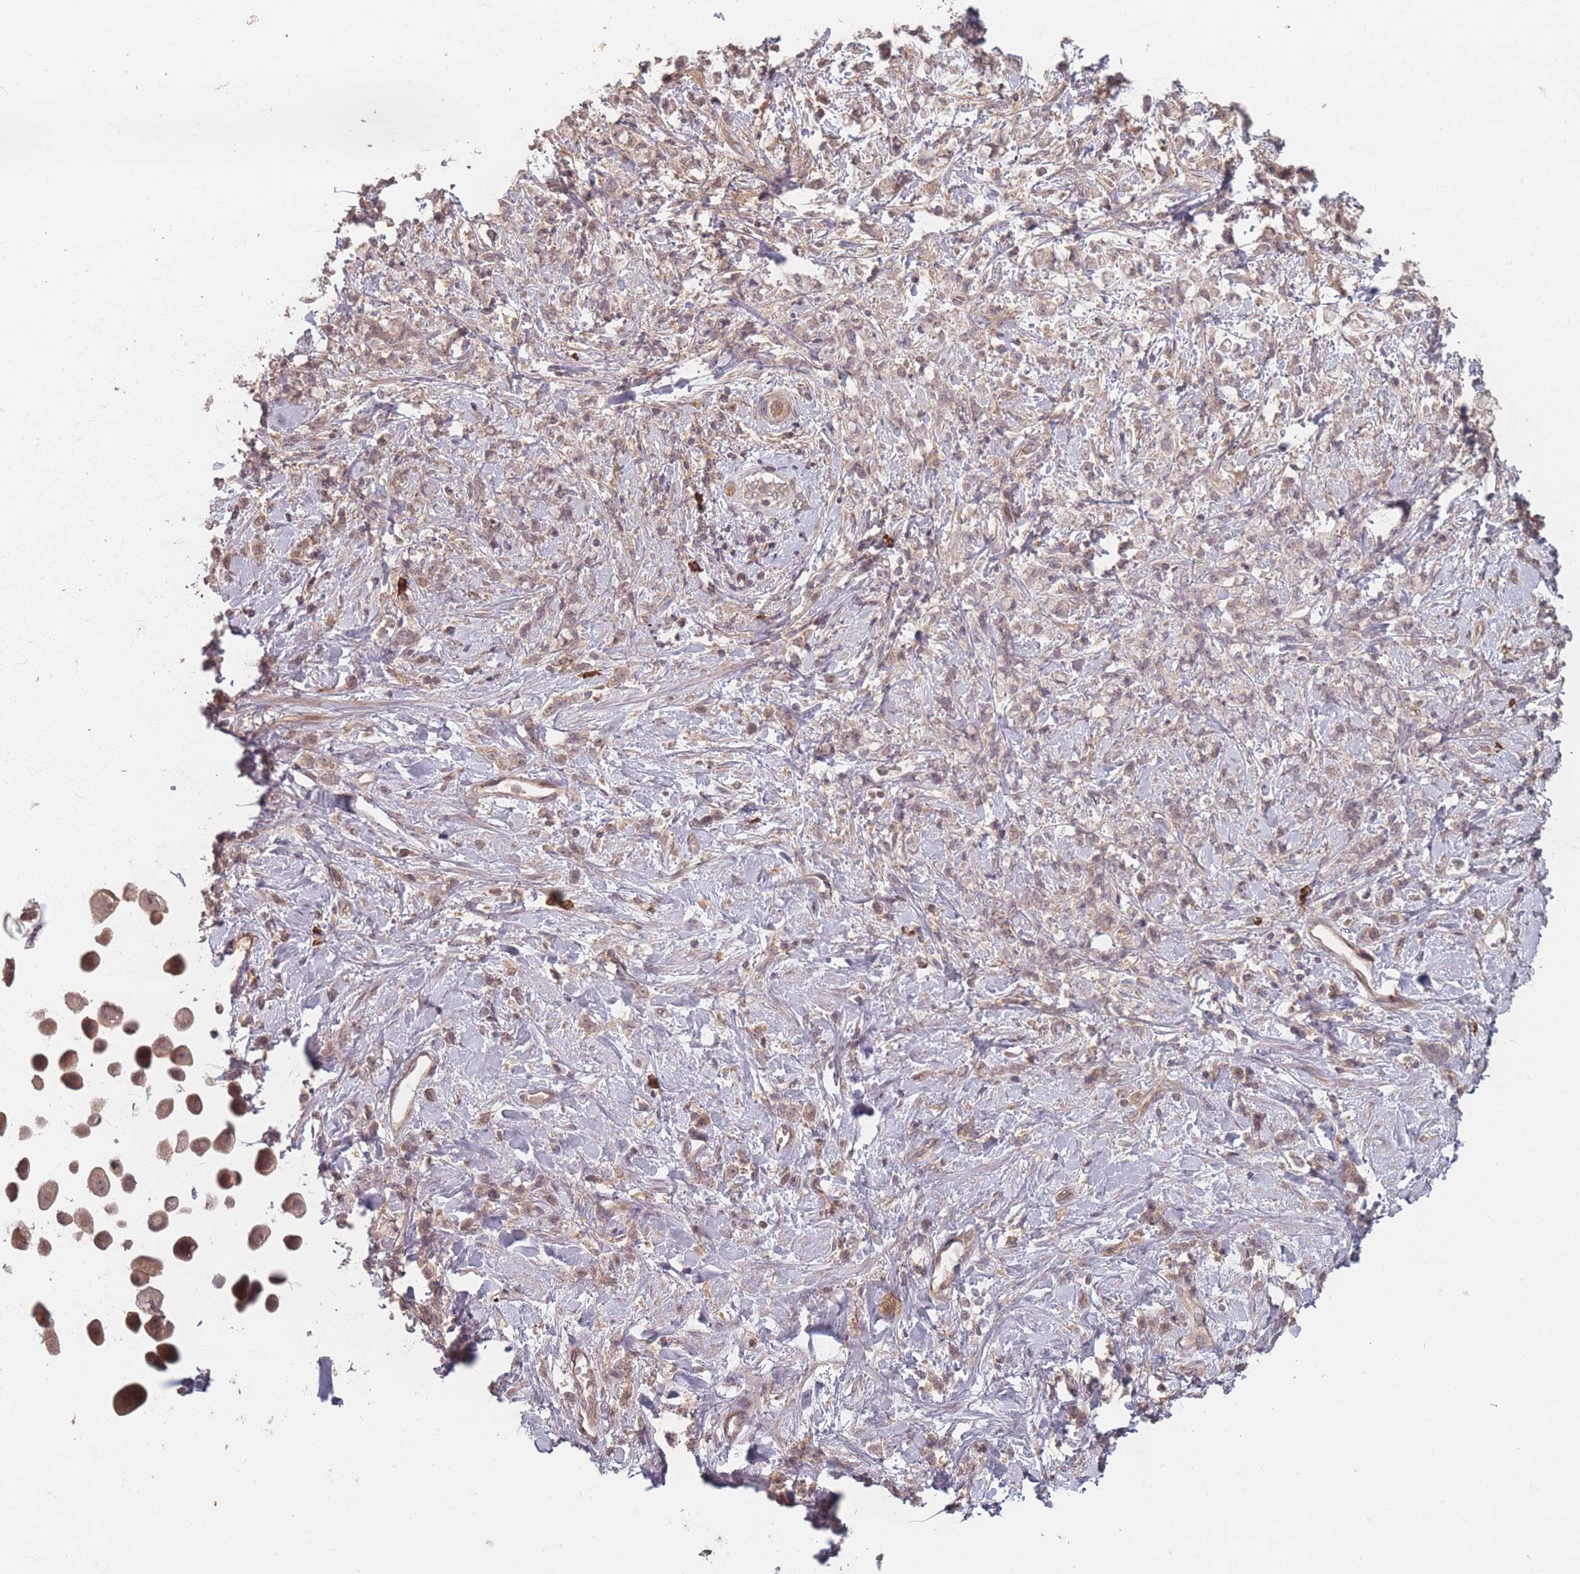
{"staining": {"intensity": "moderate", "quantity": "25%-75%", "location": "cytoplasmic/membranous"}, "tissue": "stomach cancer", "cell_type": "Tumor cells", "image_type": "cancer", "snomed": [{"axis": "morphology", "description": "Adenocarcinoma, NOS"}, {"axis": "topography", "description": "Stomach"}], "caption": "This micrograph demonstrates IHC staining of stomach cancer, with medium moderate cytoplasmic/membranous staining in approximately 25%-75% of tumor cells.", "gene": "HAGH", "patient": {"sex": "female", "age": 60}}